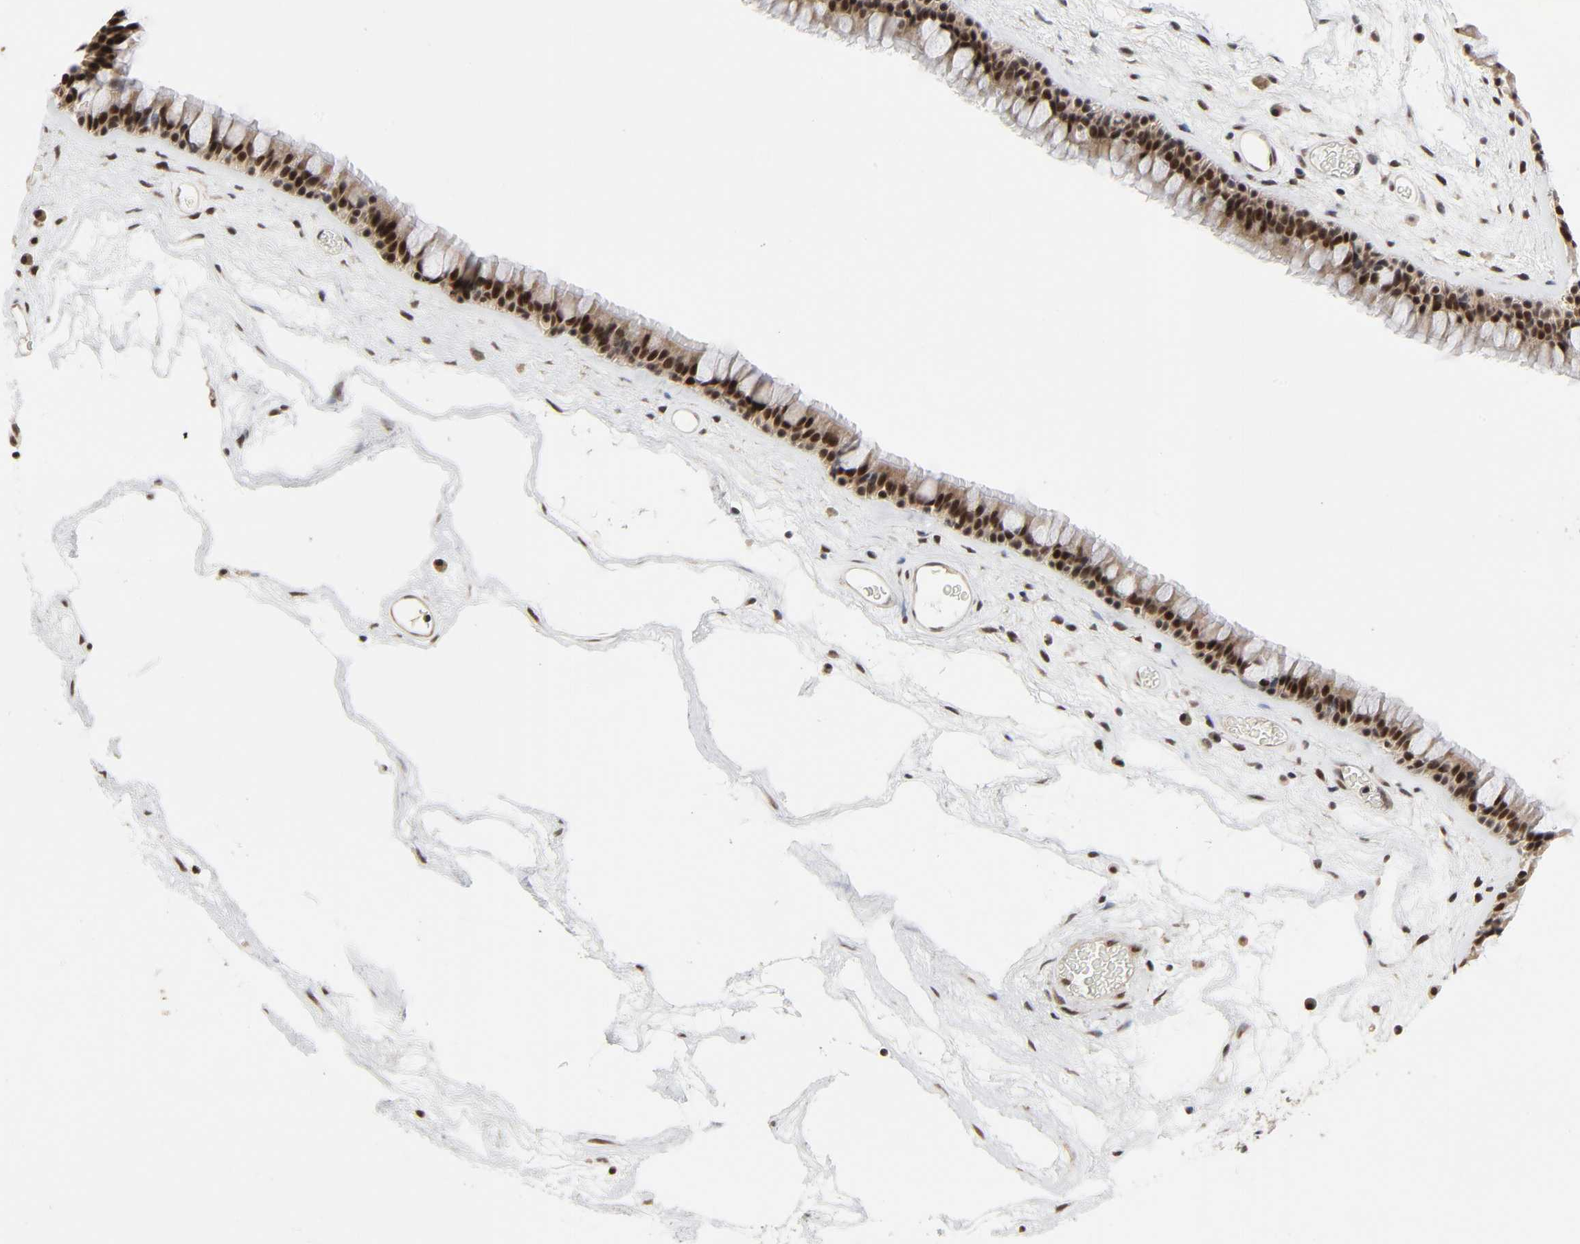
{"staining": {"intensity": "strong", "quantity": ">75%", "location": "nuclear"}, "tissue": "nasopharynx", "cell_type": "Respiratory epithelial cells", "image_type": "normal", "snomed": [{"axis": "morphology", "description": "Normal tissue, NOS"}, {"axis": "morphology", "description": "Inflammation, NOS"}, {"axis": "topography", "description": "Nasopharynx"}], "caption": "Protein expression analysis of benign human nasopharynx reveals strong nuclear expression in approximately >75% of respiratory epithelial cells.", "gene": "ZKSCAN8", "patient": {"sex": "male", "age": 48}}